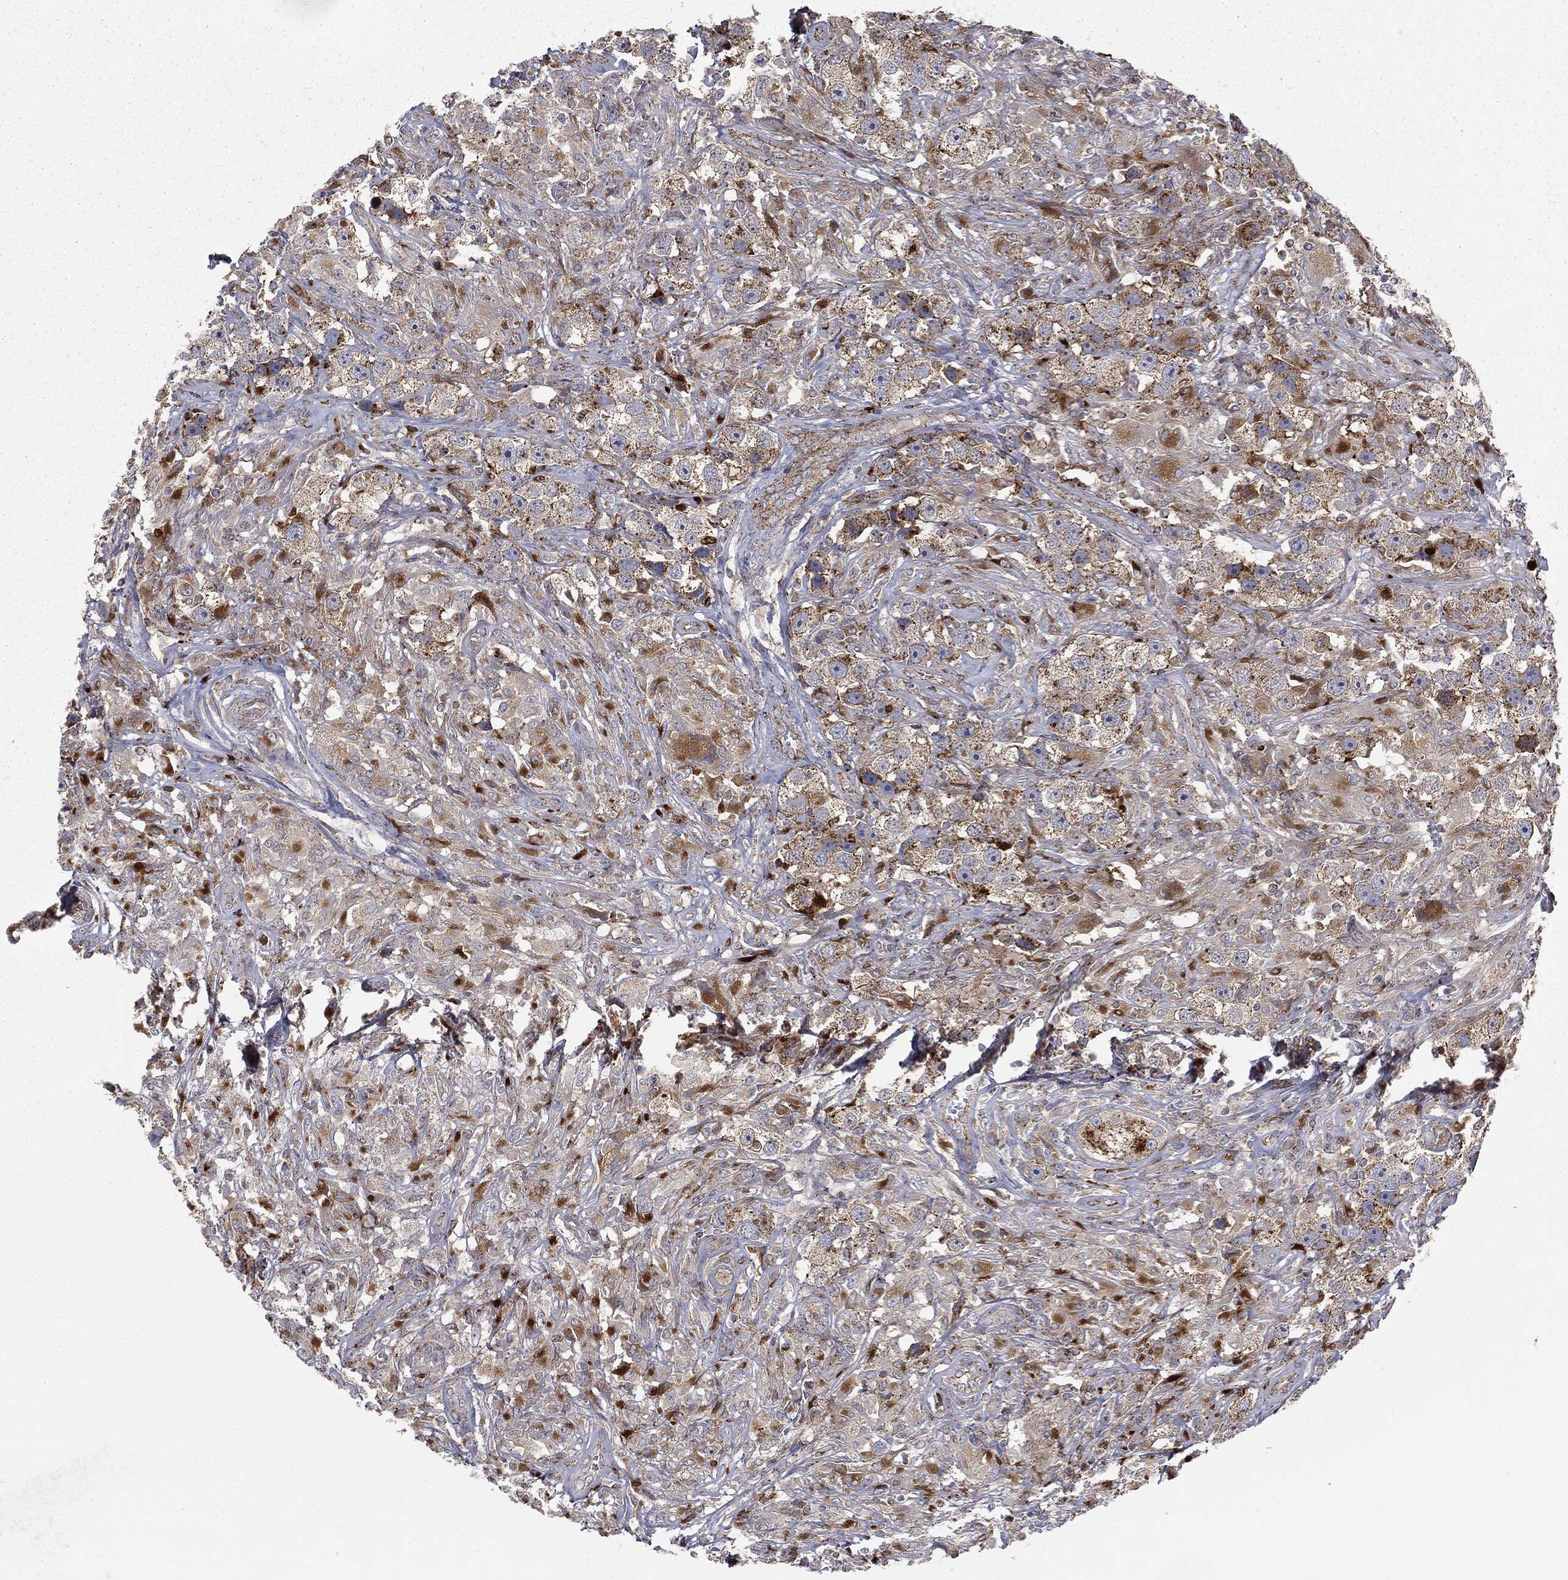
{"staining": {"intensity": "strong", "quantity": "<25%", "location": "cytoplasmic/membranous"}, "tissue": "testis cancer", "cell_type": "Tumor cells", "image_type": "cancer", "snomed": [{"axis": "morphology", "description": "Seminoma, NOS"}, {"axis": "topography", "description": "Testis"}], "caption": "The immunohistochemical stain highlights strong cytoplasmic/membranous staining in tumor cells of seminoma (testis) tissue.", "gene": "CTSA", "patient": {"sex": "male", "age": 49}}